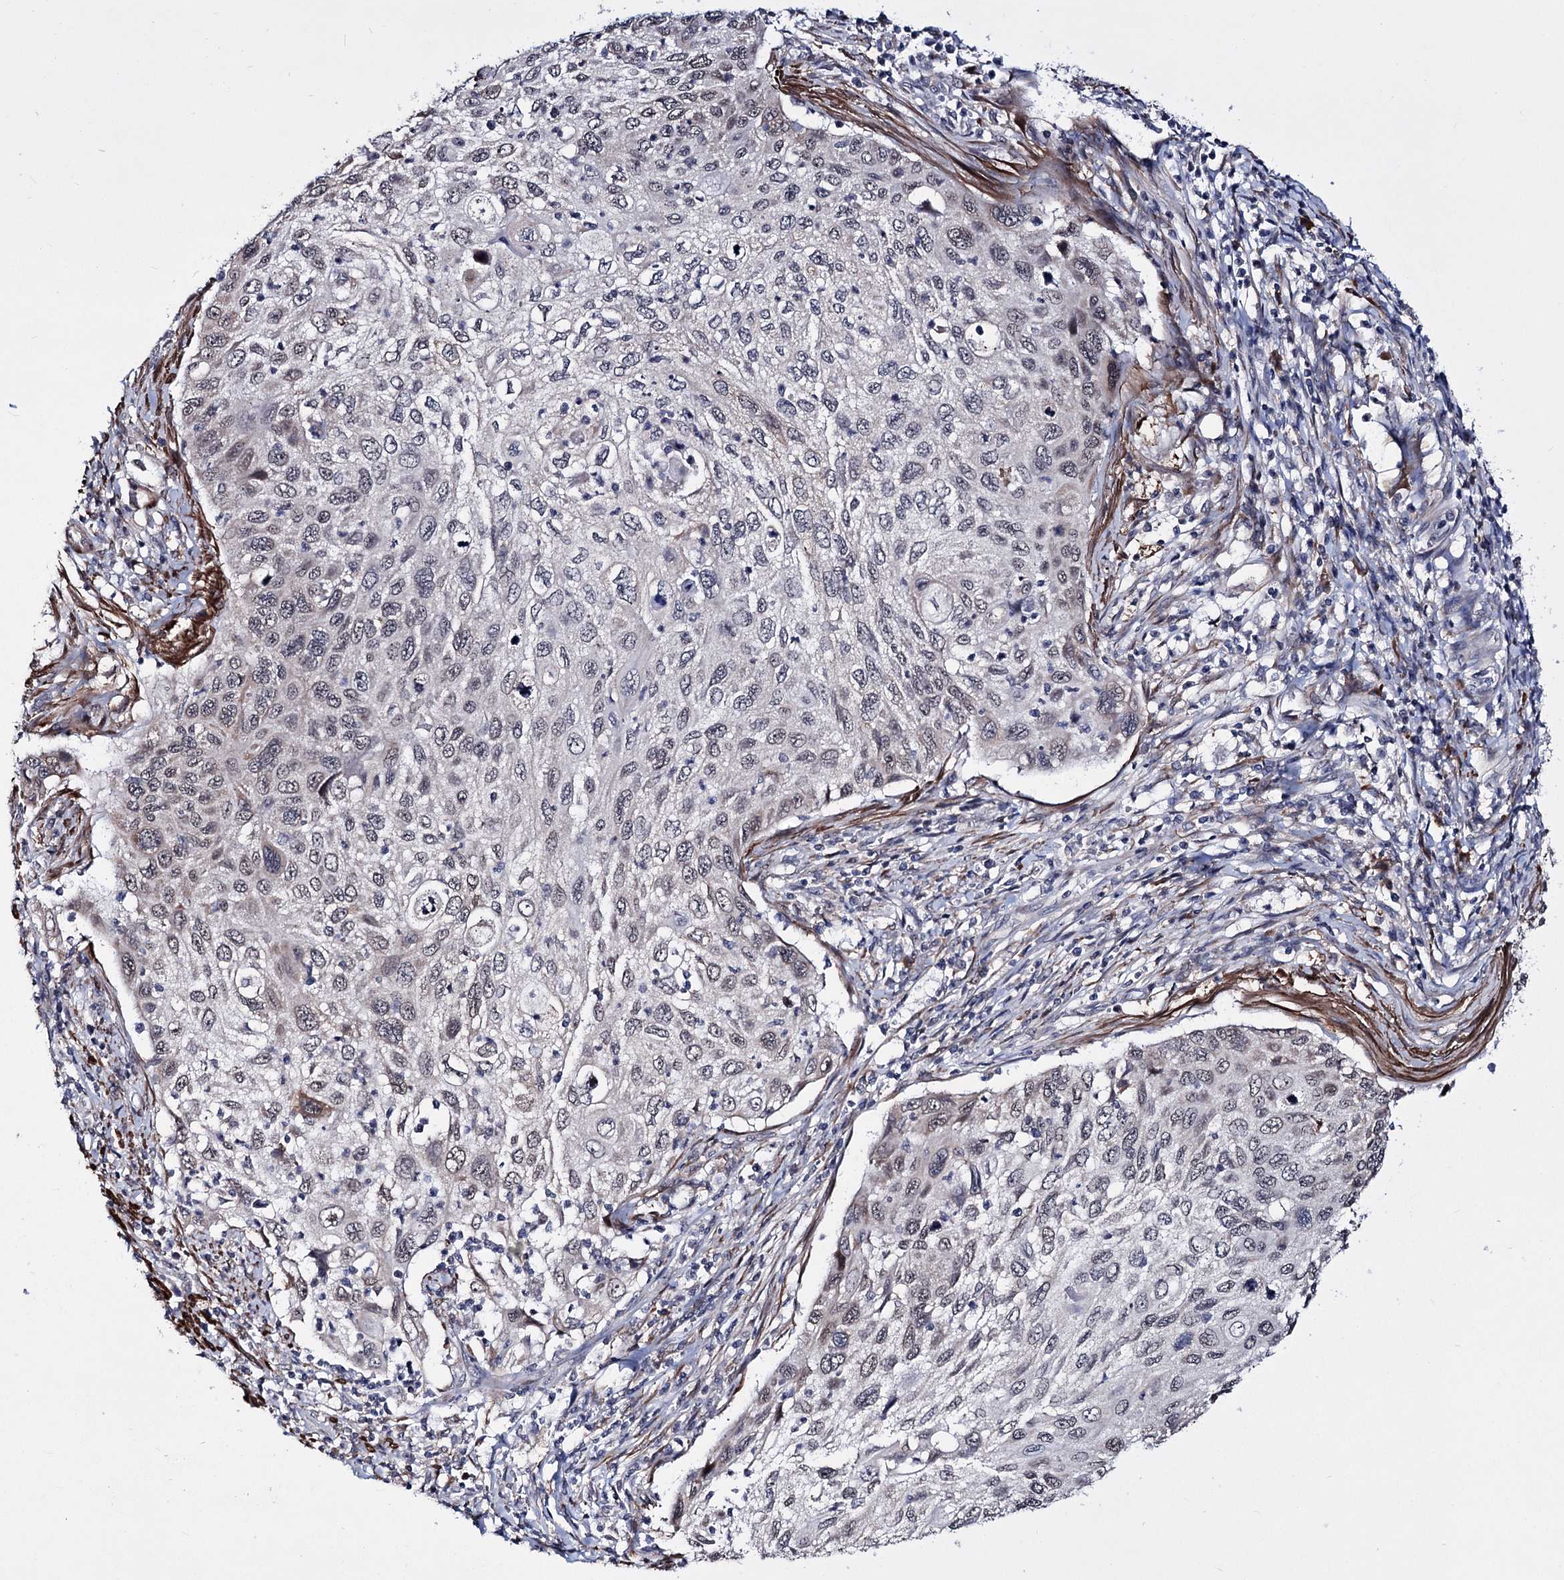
{"staining": {"intensity": "weak", "quantity": "<25%", "location": "nuclear"}, "tissue": "cervical cancer", "cell_type": "Tumor cells", "image_type": "cancer", "snomed": [{"axis": "morphology", "description": "Squamous cell carcinoma, NOS"}, {"axis": "topography", "description": "Cervix"}], "caption": "The photomicrograph shows no significant positivity in tumor cells of cervical cancer (squamous cell carcinoma).", "gene": "PPRC1", "patient": {"sex": "female", "age": 70}}